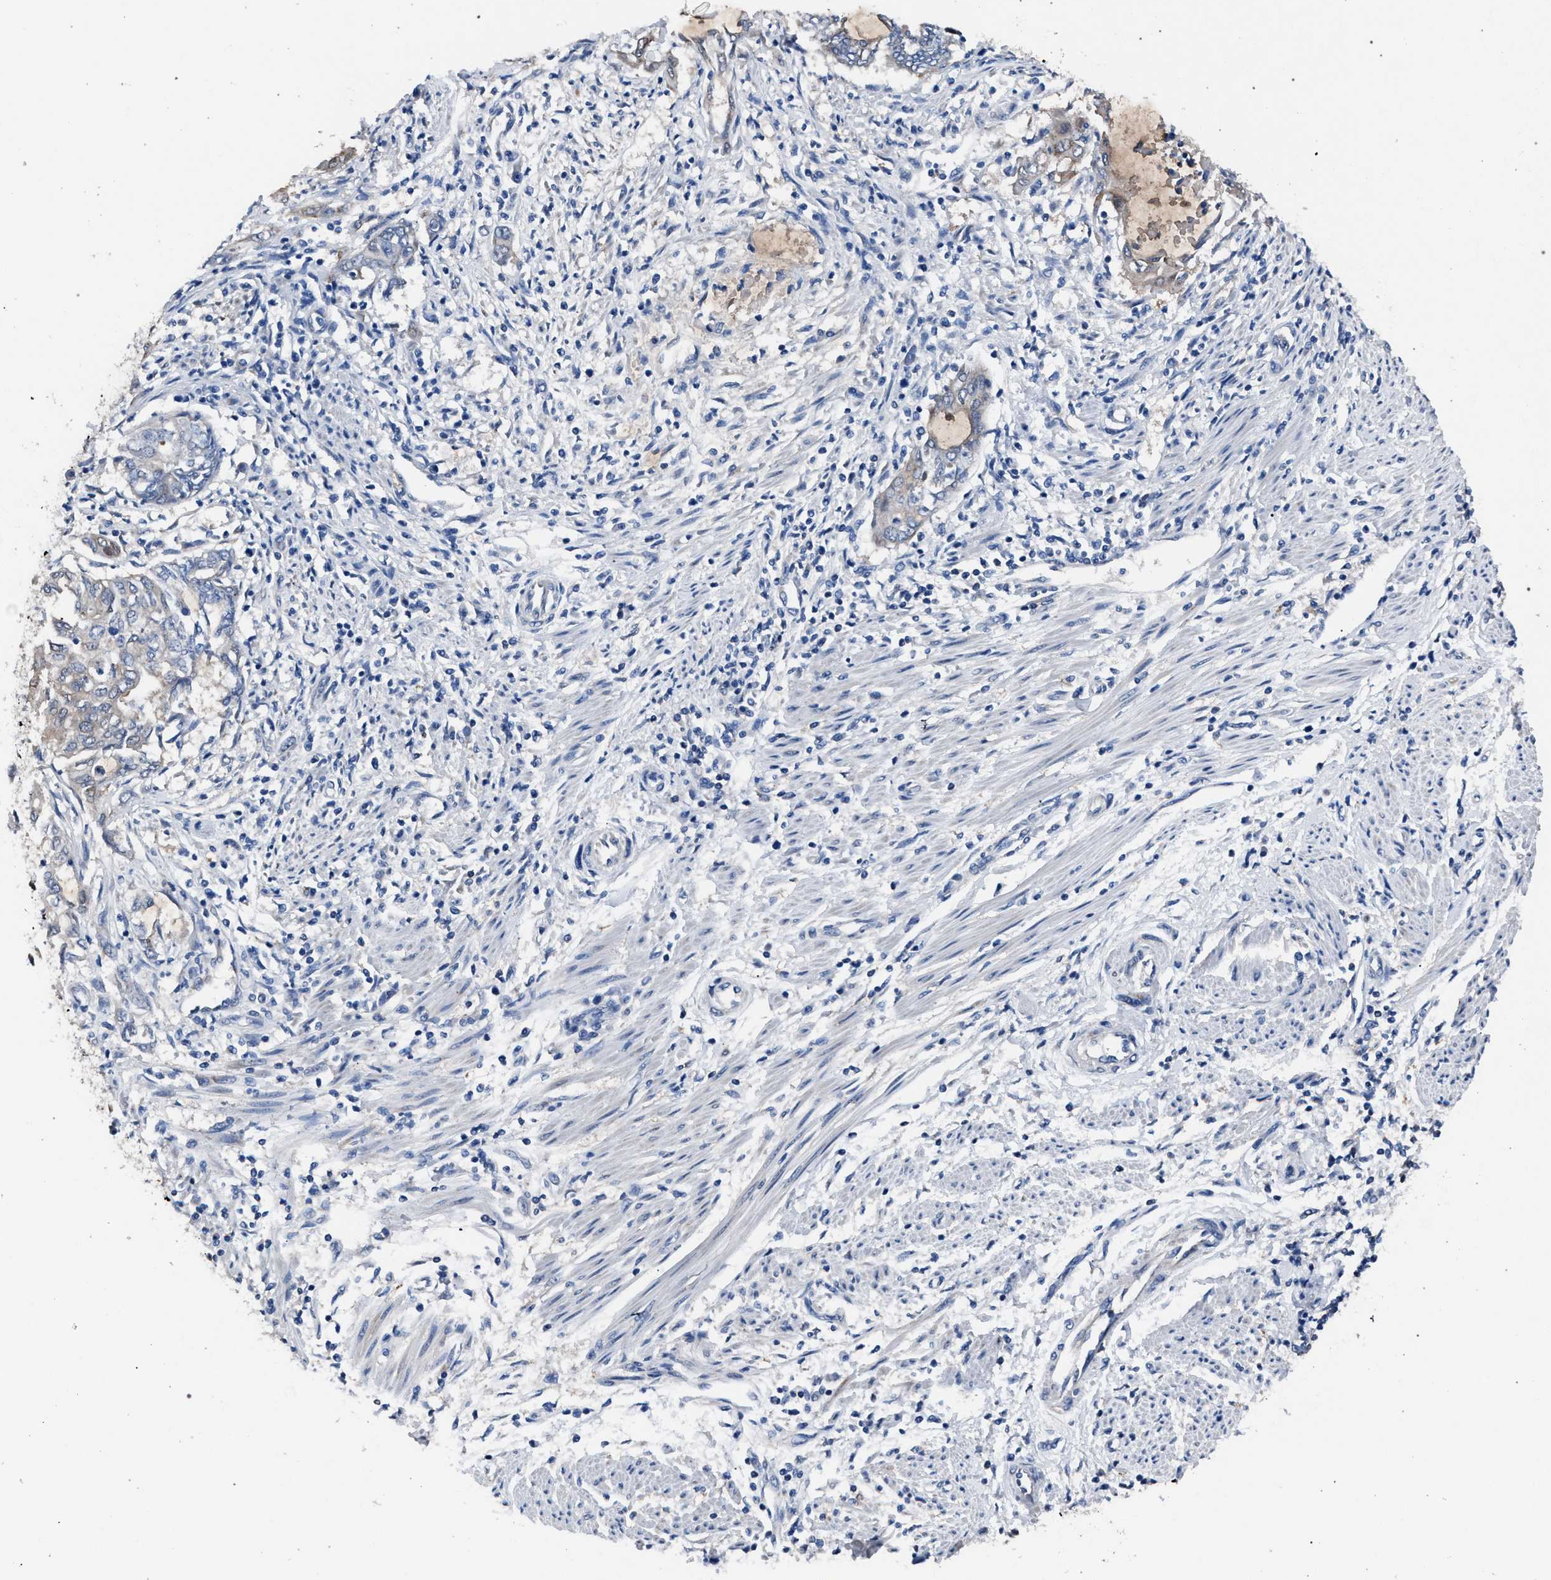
{"staining": {"intensity": "negative", "quantity": "none", "location": "none"}, "tissue": "endometrial cancer", "cell_type": "Tumor cells", "image_type": "cancer", "snomed": [{"axis": "morphology", "description": "Adenocarcinoma, NOS"}, {"axis": "topography", "description": "Uterus"}, {"axis": "topography", "description": "Endometrium"}], "caption": "Protein analysis of endometrial cancer (adenocarcinoma) demonstrates no significant staining in tumor cells.", "gene": "CRYZ", "patient": {"sex": "female", "age": 70}}